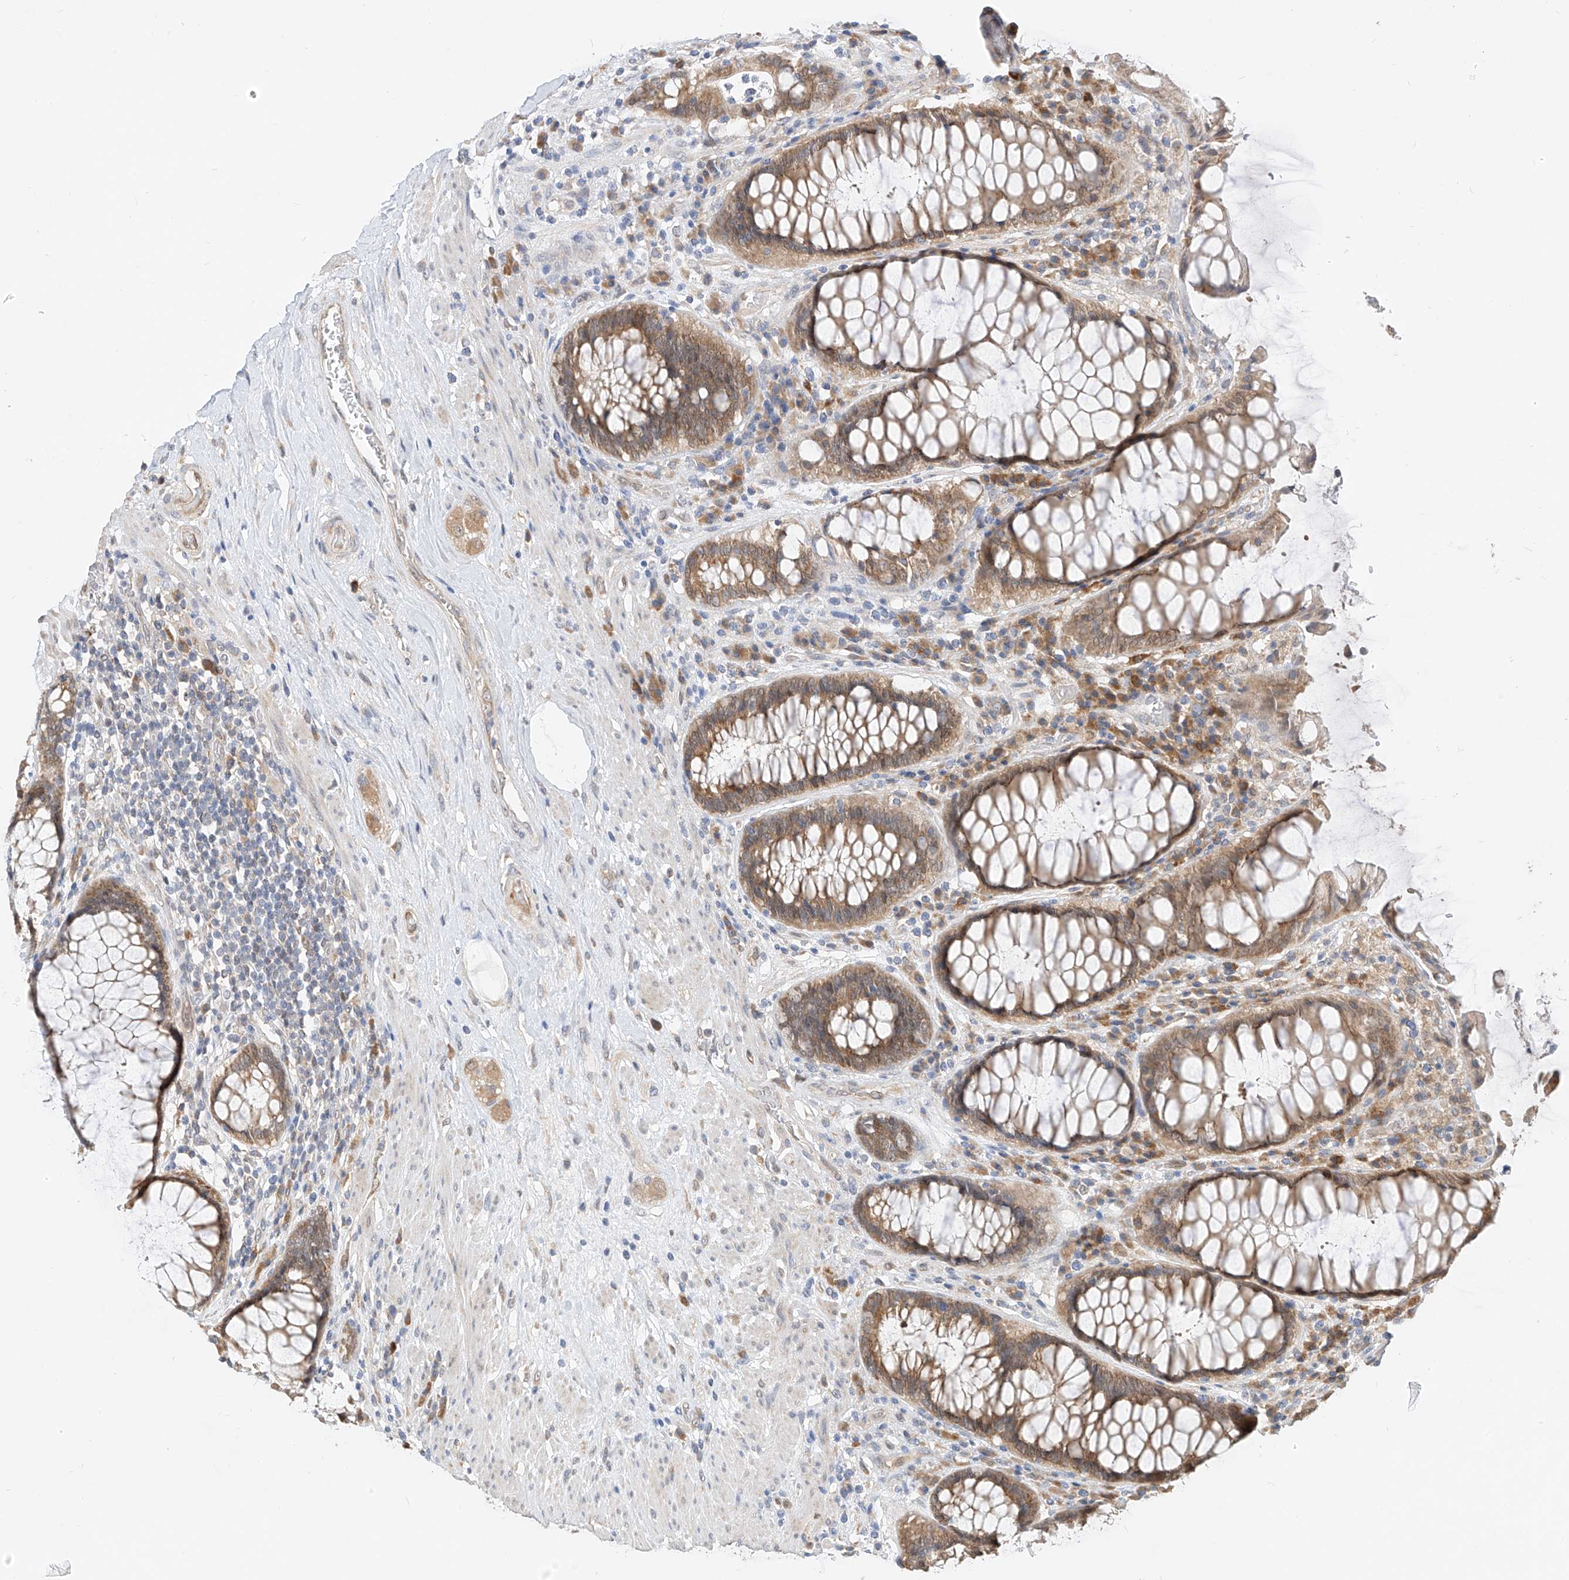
{"staining": {"intensity": "moderate", "quantity": ">75%", "location": "cytoplasmic/membranous"}, "tissue": "rectum", "cell_type": "Glandular cells", "image_type": "normal", "snomed": [{"axis": "morphology", "description": "Normal tissue, NOS"}, {"axis": "topography", "description": "Rectum"}], "caption": "Protein positivity by immunohistochemistry (IHC) reveals moderate cytoplasmic/membranous staining in approximately >75% of glandular cells in normal rectum. The staining was performed using DAB (3,3'-diaminobenzidine) to visualize the protein expression in brown, while the nuclei were stained in blue with hematoxylin (Magnification: 20x).", "gene": "PPA2", "patient": {"sex": "male", "age": 64}}